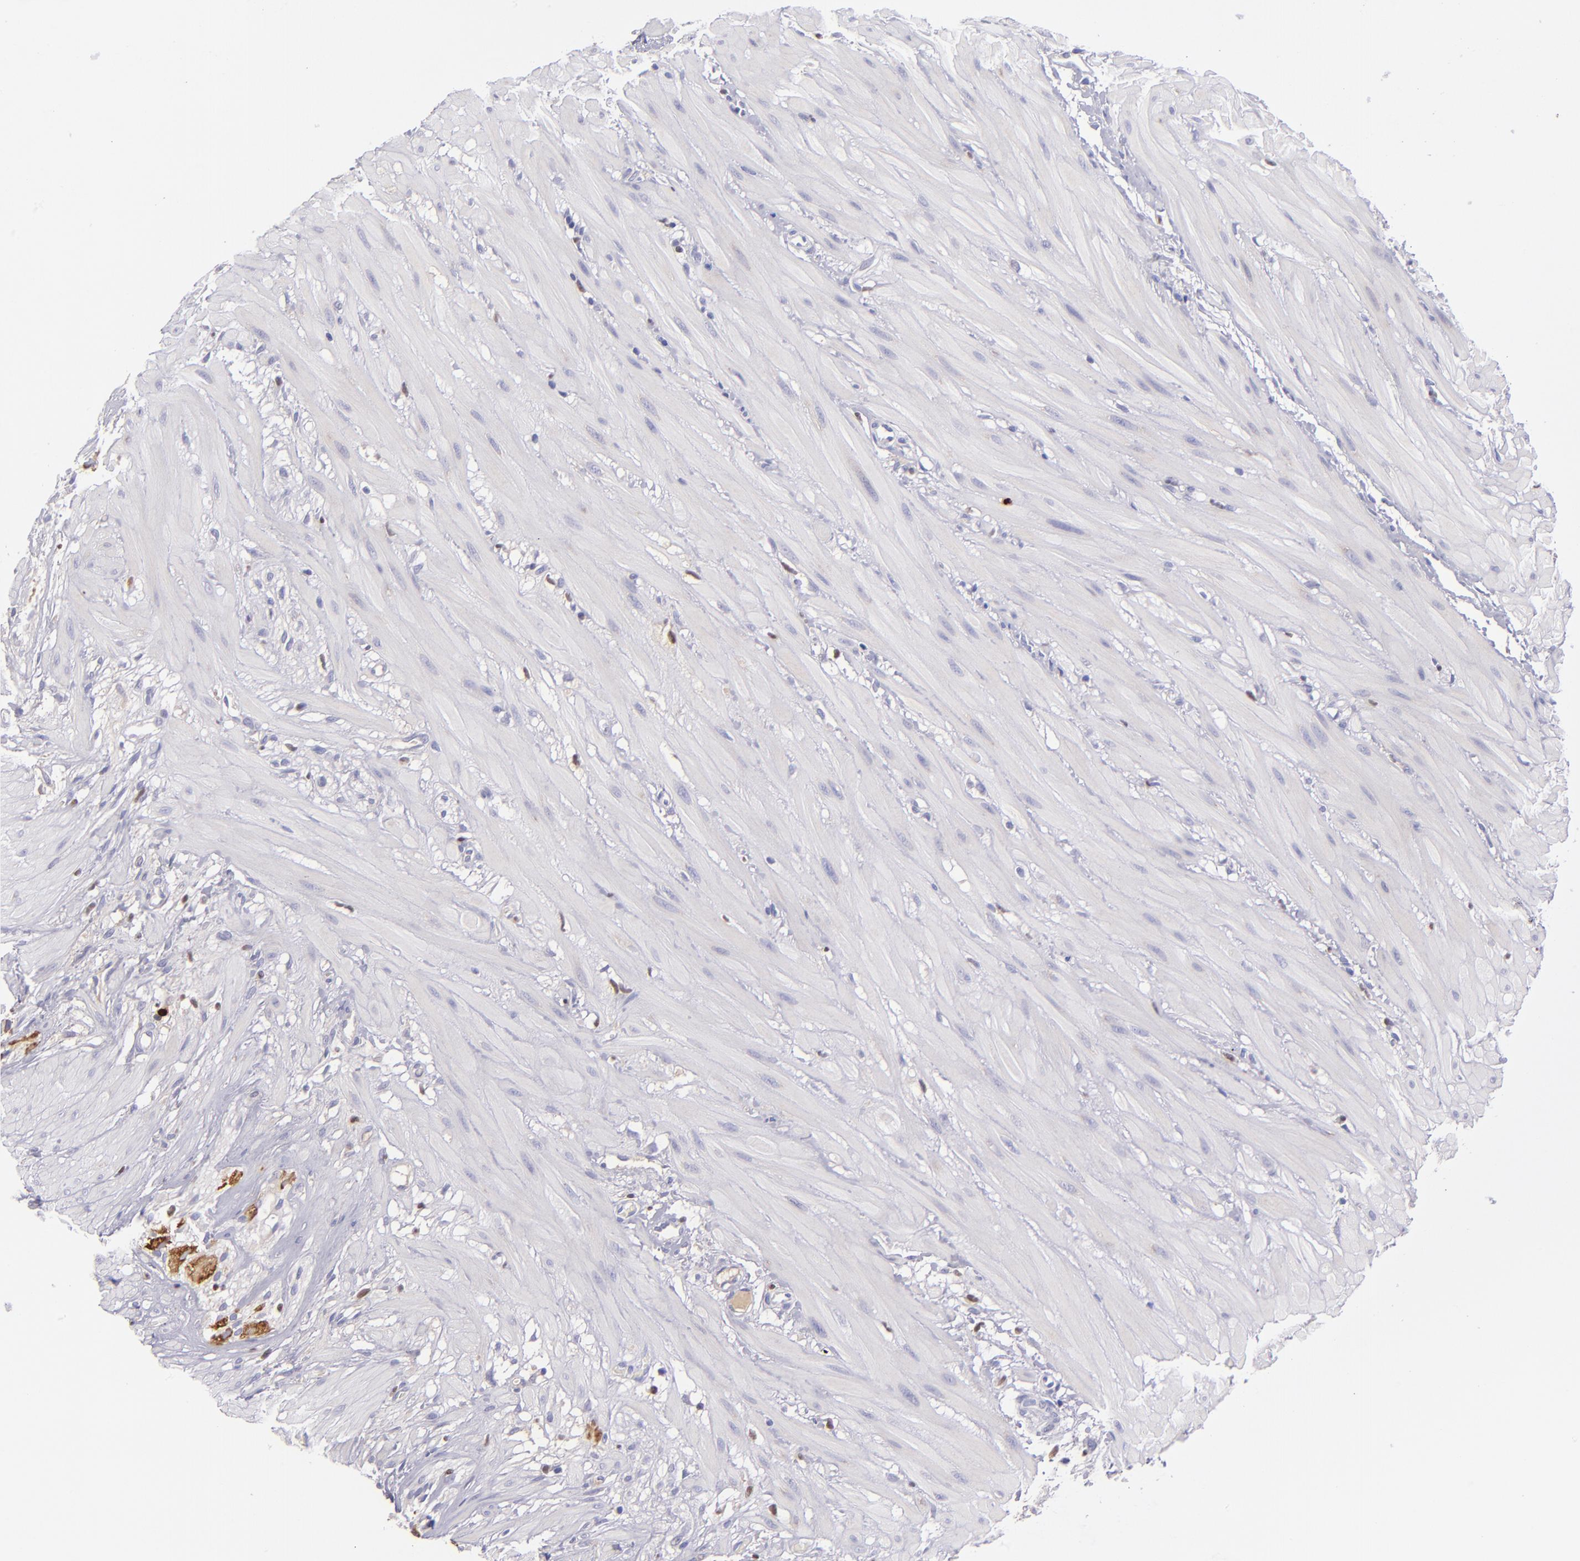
{"staining": {"intensity": "weak", "quantity": "<25%", "location": "cytoplasmic/membranous"}, "tissue": "small intestine", "cell_type": "Glandular cells", "image_type": "normal", "snomed": [{"axis": "morphology", "description": "Normal tissue, NOS"}, {"axis": "topography", "description": "Small intestine"}], "caption": "Immunohistochemistry of unremarkable small intestine exhibits no expression in glandular cells. (DAB (3,3'-diaminobenzidine) immunohistochemistry (IHC), high magnification).", "gene": "IRF8", "patient": {"sex": "female", "age": 61}}